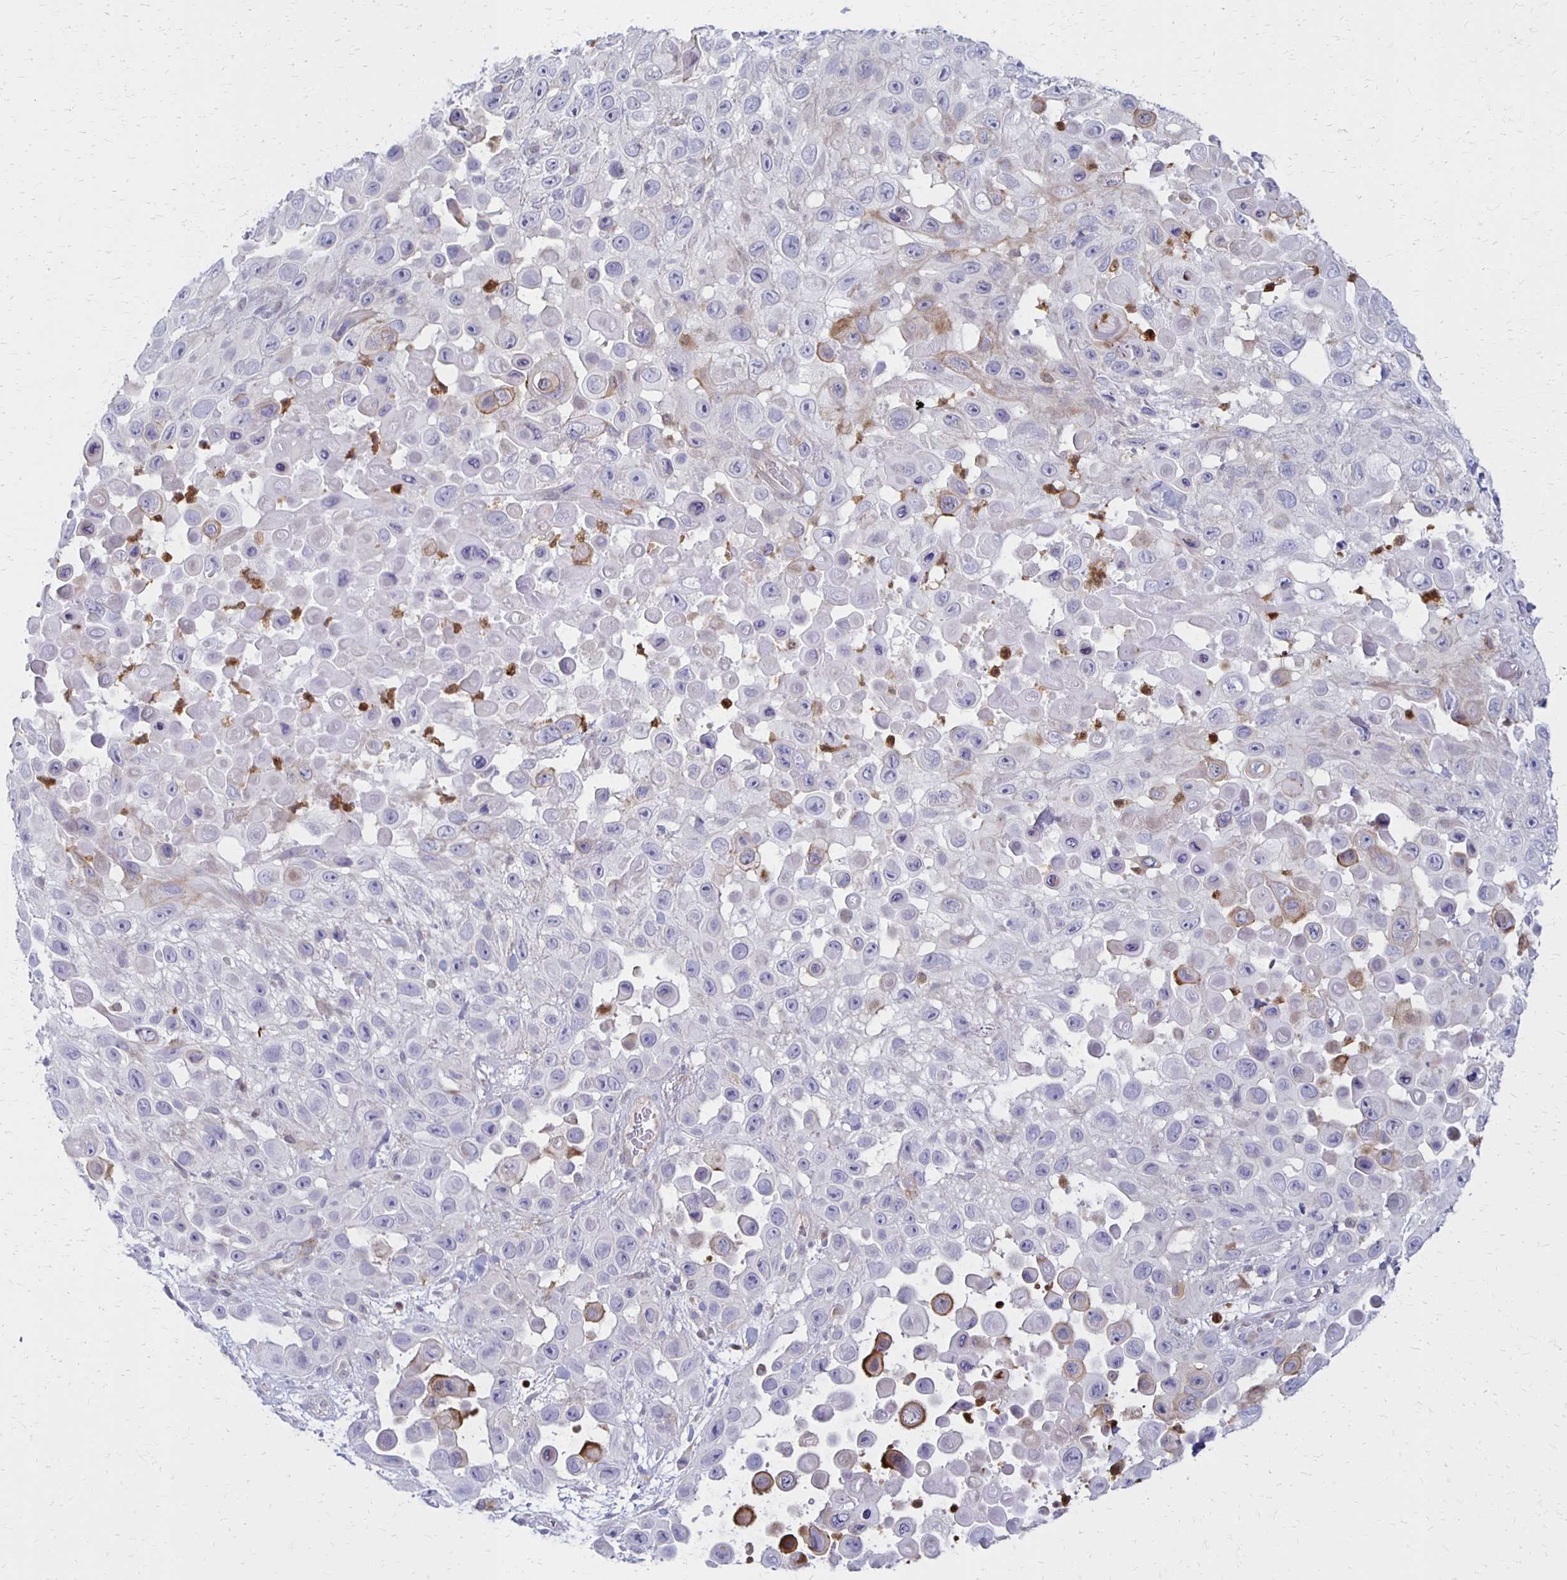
{"staining": {"intensity": "moderate", "quantity": "<25%", "location": "cytoplasmic/membranous"}, "tissue": "skin cancer", "cell_type": "Tumor cells", "image_type": "cancer", "snomed": [{"axis": "morphology", "description": "Squamous cell carcinoma, NOS"}, {"axis": "topography", "description": "Skin"}], "caption": "Brown immunohistochemical staining in skin cancer demonstrates moderate cytoplasmic/membranous staining in about <25% of tumor cells. (DAB (3,3'-diaminobenzidine) IHC, brown staining for protein, blue staining for nuclei).", "gene": "CCL21", "patient": {"sex": "male", "age": 81}}